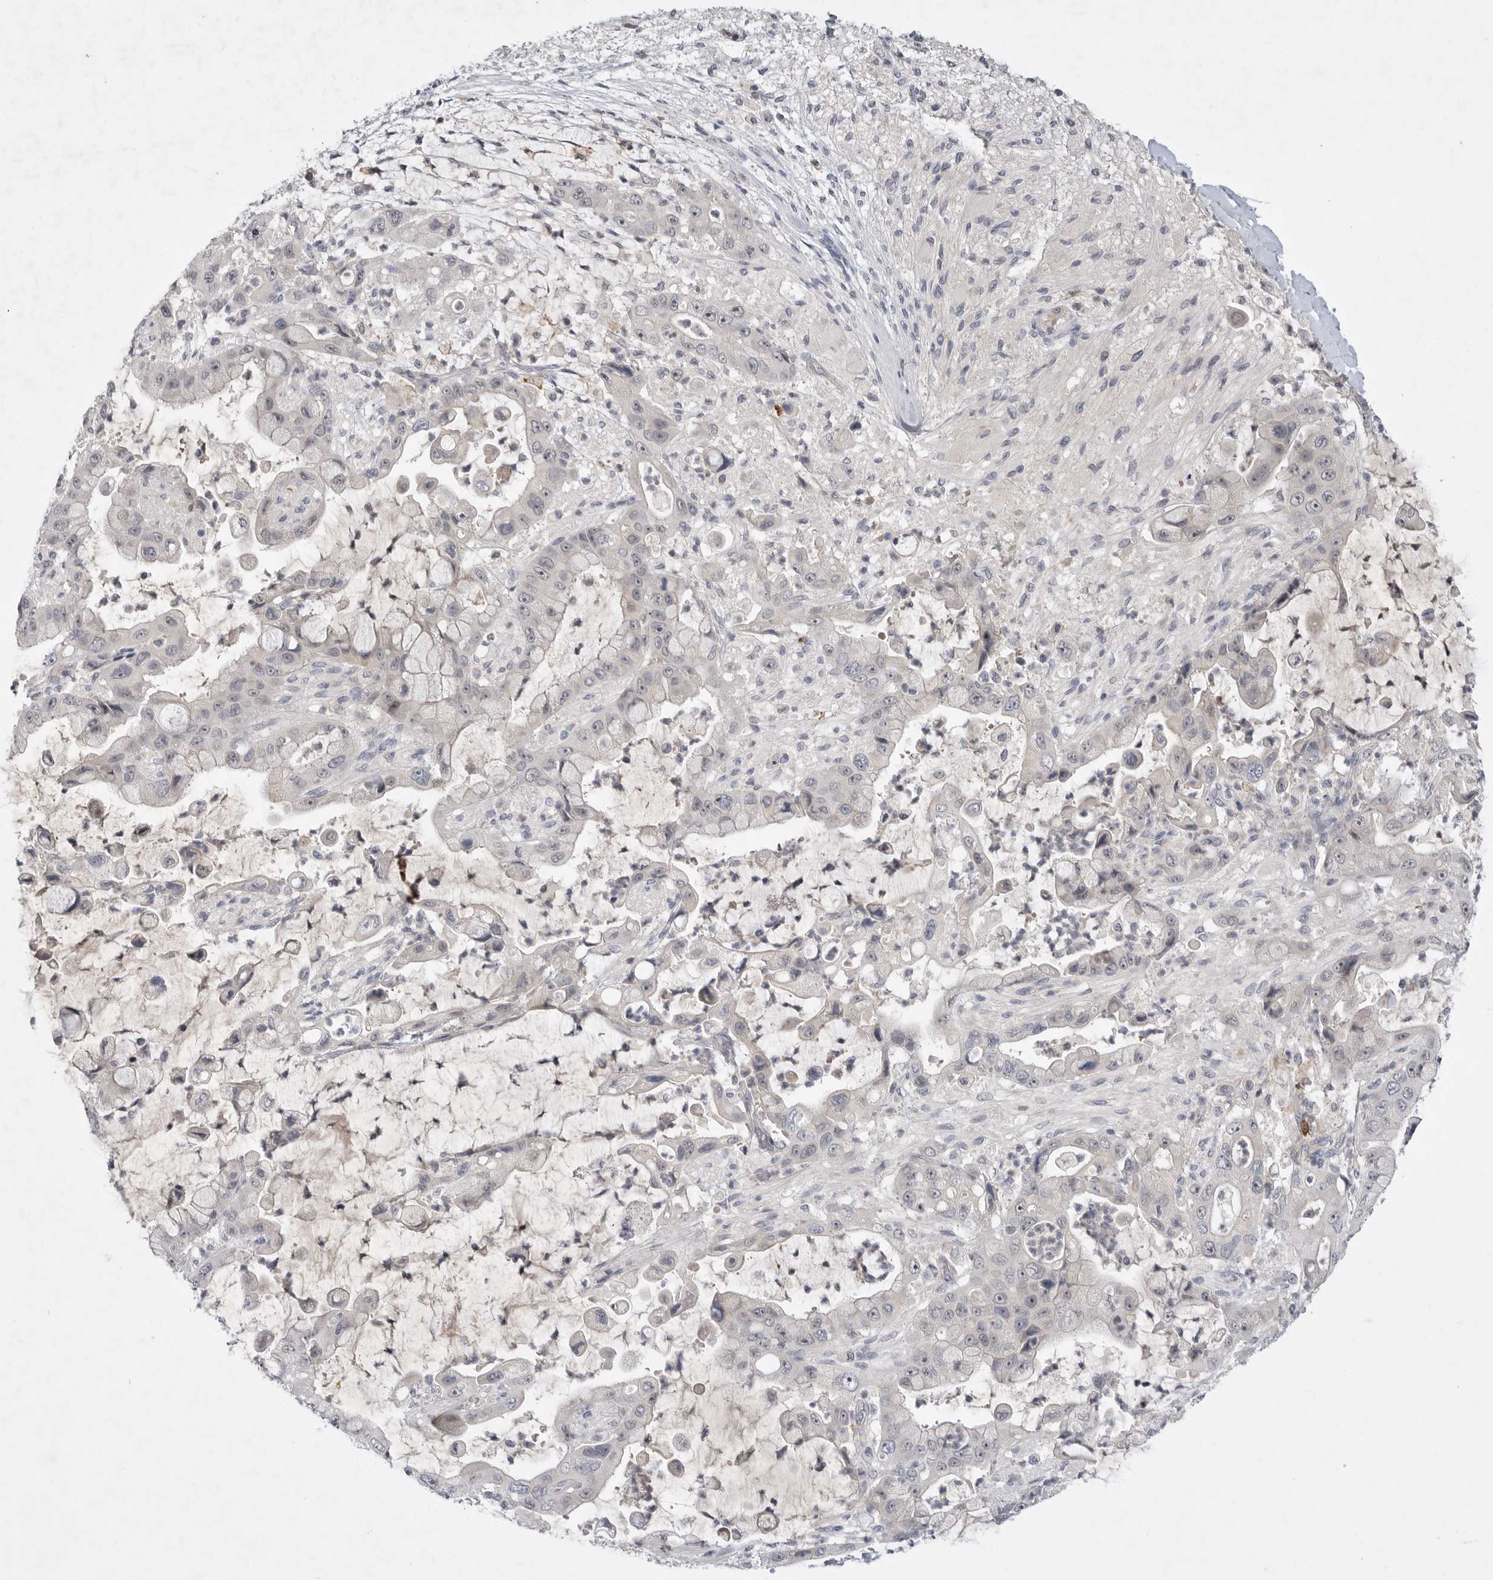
{"staining": {"intensity": "negative", "quantity": "none", "location": "none"}, "tissue": "liver cancer", "cell_type": "Tumor cells", "image_type": "cancer", "snomed": [{"axis": "morphology", "description": "Cholangiocarcinoma"}, {"axis": "topography", "description": "Liver"}], "caption": "Tumor cells show no significant staining in liver cancer. The staining is performed using DAB brown chromogen with nuclei counter-stained in using hematoxylin.", "gene": "ITGAD", "patient": {"sex": "female", "age": 54}}